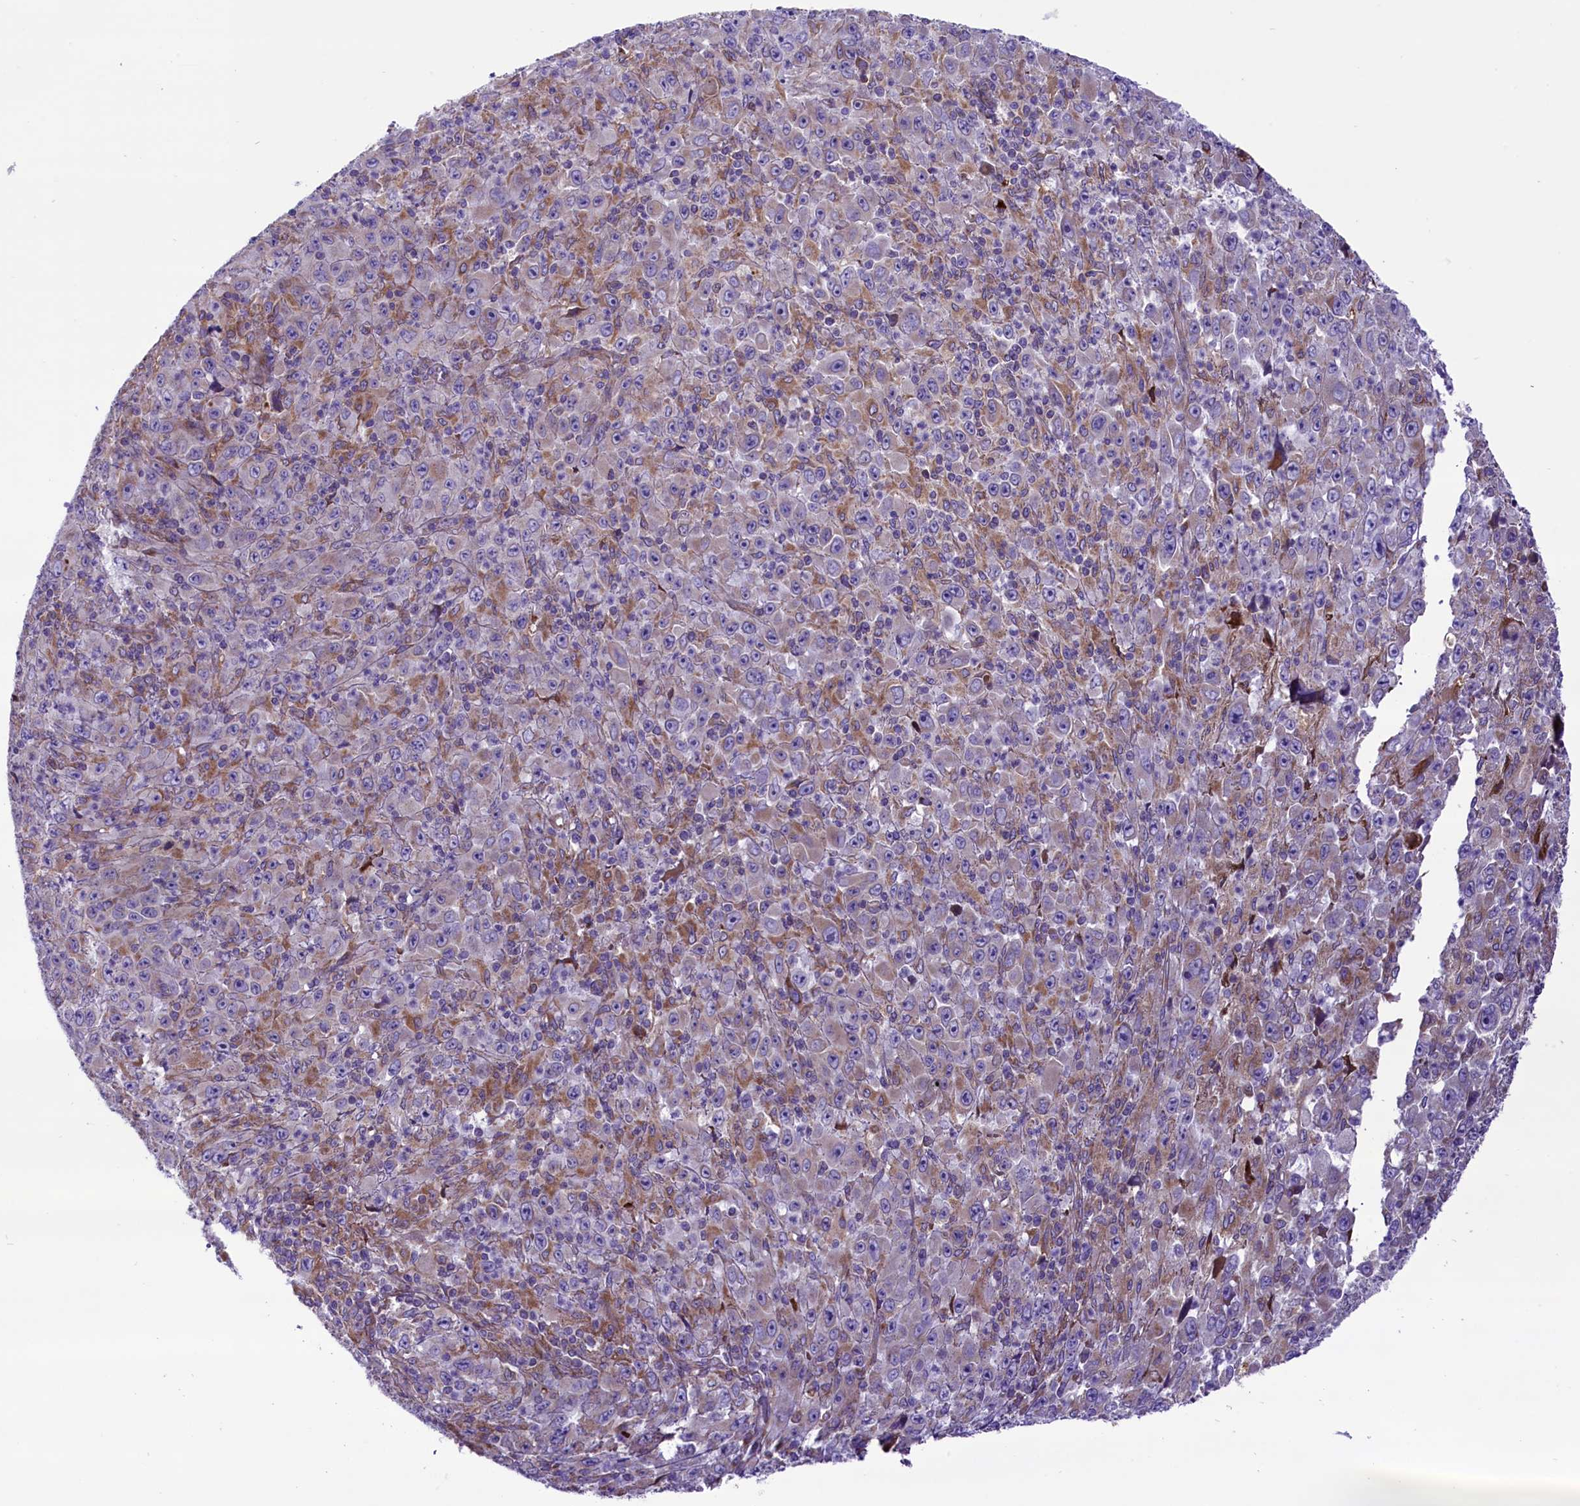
{"staining": {"intensity": "negative", "quantity": "none", "location": "none"}, "tissue": "melanoma", "cell_type": "Tumor cells", "image_type": "cancer", "snomed": [{"axis": "morphology", "description": "Malignant melanoma, Metastatic site"}, {"axis": "topography", "description": "Skin"}], "caption": "Tumor cells are negative for protein expression in human malignant melanoma (metastatic site).", "gene": "PTPRU", "patient": {"sex": "female", "age": 56}}